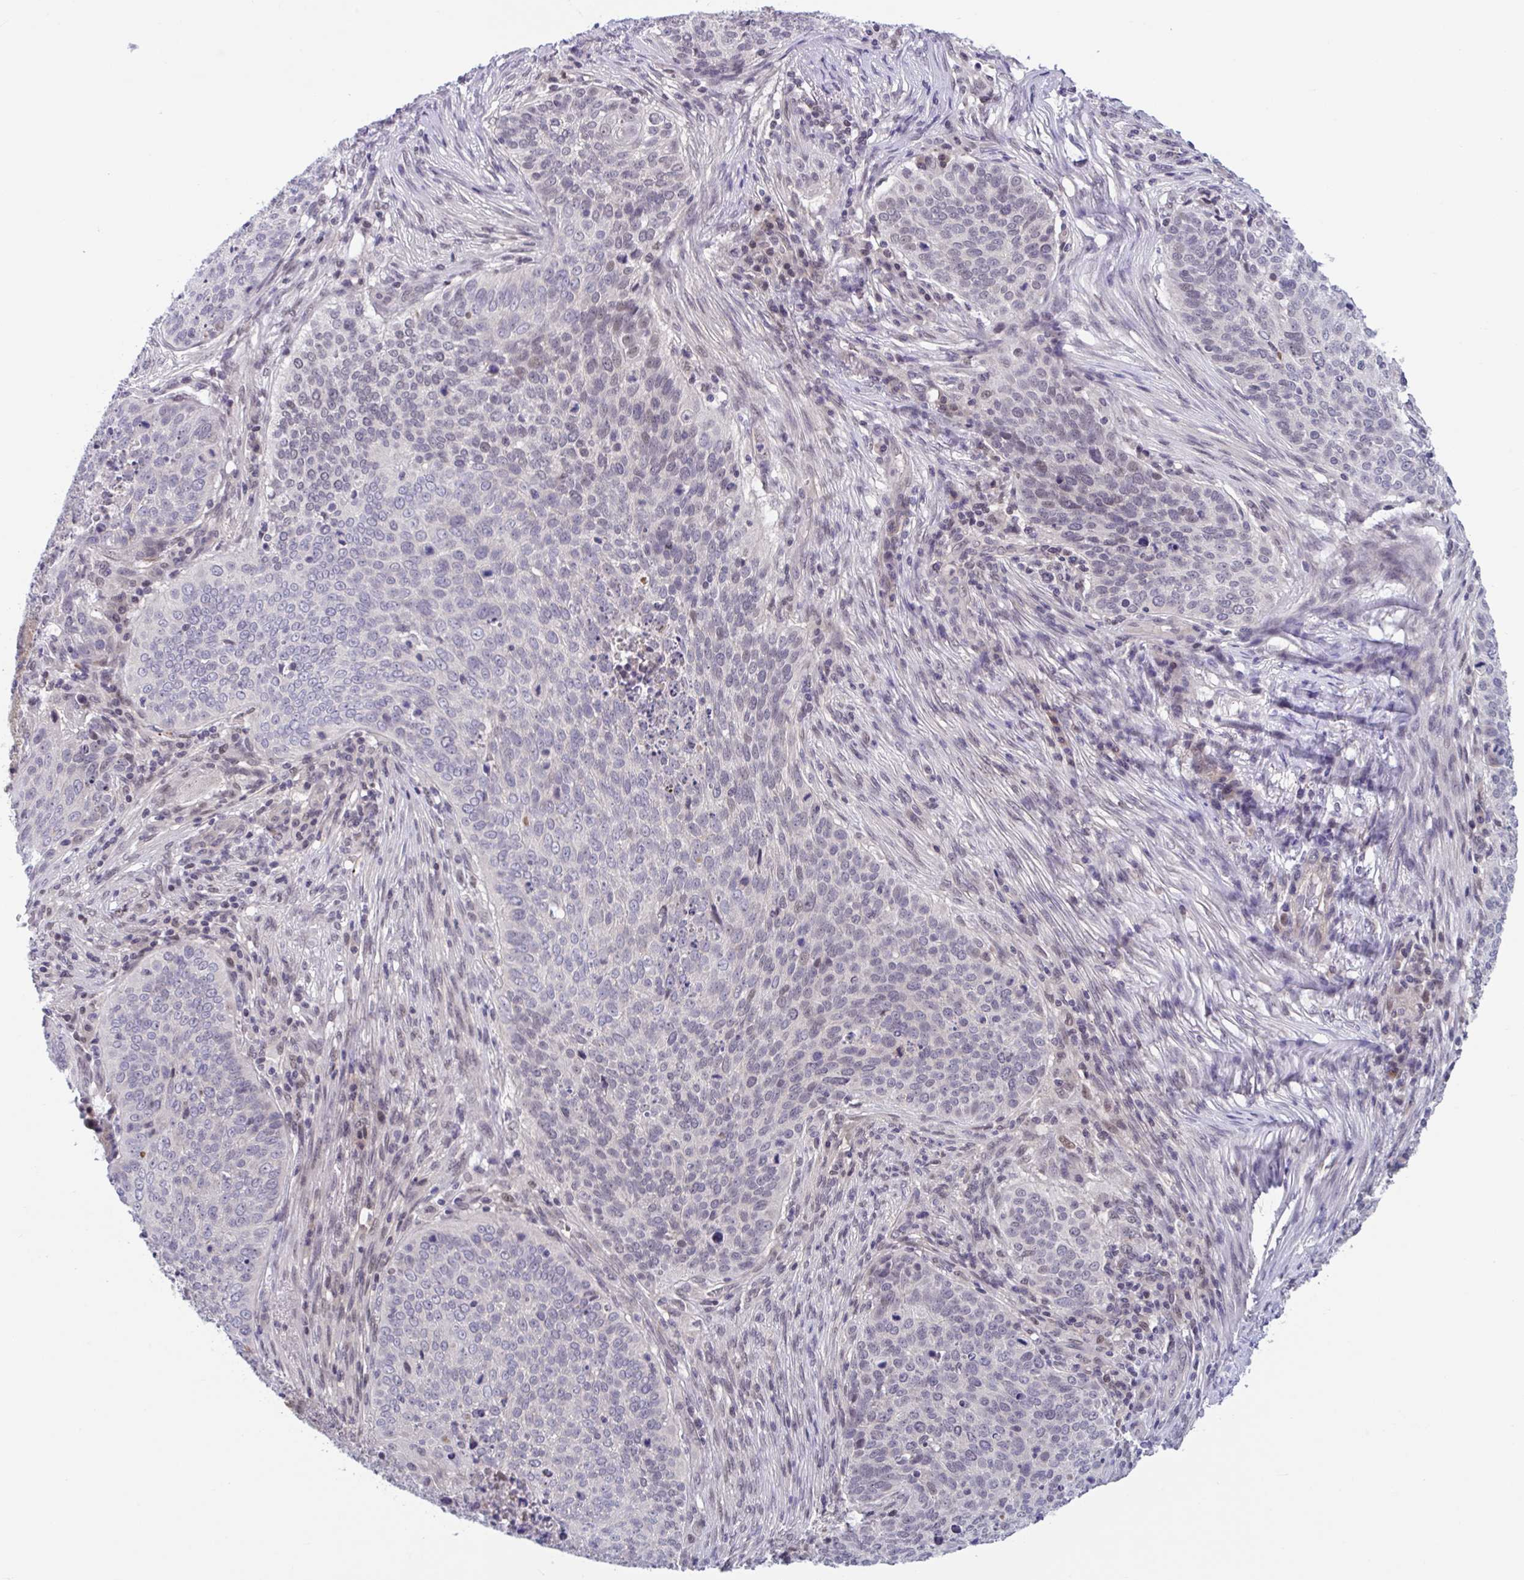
{"staining": {"intensity": "weak", "quantity": "<25%", "location": "cytoplasmic/membranous,nuclear"}, "tissue": "lung cancer", "cell_type": "Tumor cells", "image_type": "cancer", "snomed": [{"axis": "morphology", "description": "Squamous cell carcinoma, NOS"}, {"axis": "topography", "description": "Lung"}], "caption": "The image demonstrates no significant expression in tumor cells of lung cancer (squamous cell carcinoma). (Stains: DAB (3,3'-diaminobenzidine) immunohistochemistry with hematoxylin counter stain, Microscopy: brightfield microscopy at high magnification).", "gene": "TTC7B", "patient": {"sex": "male", "age": 63}}